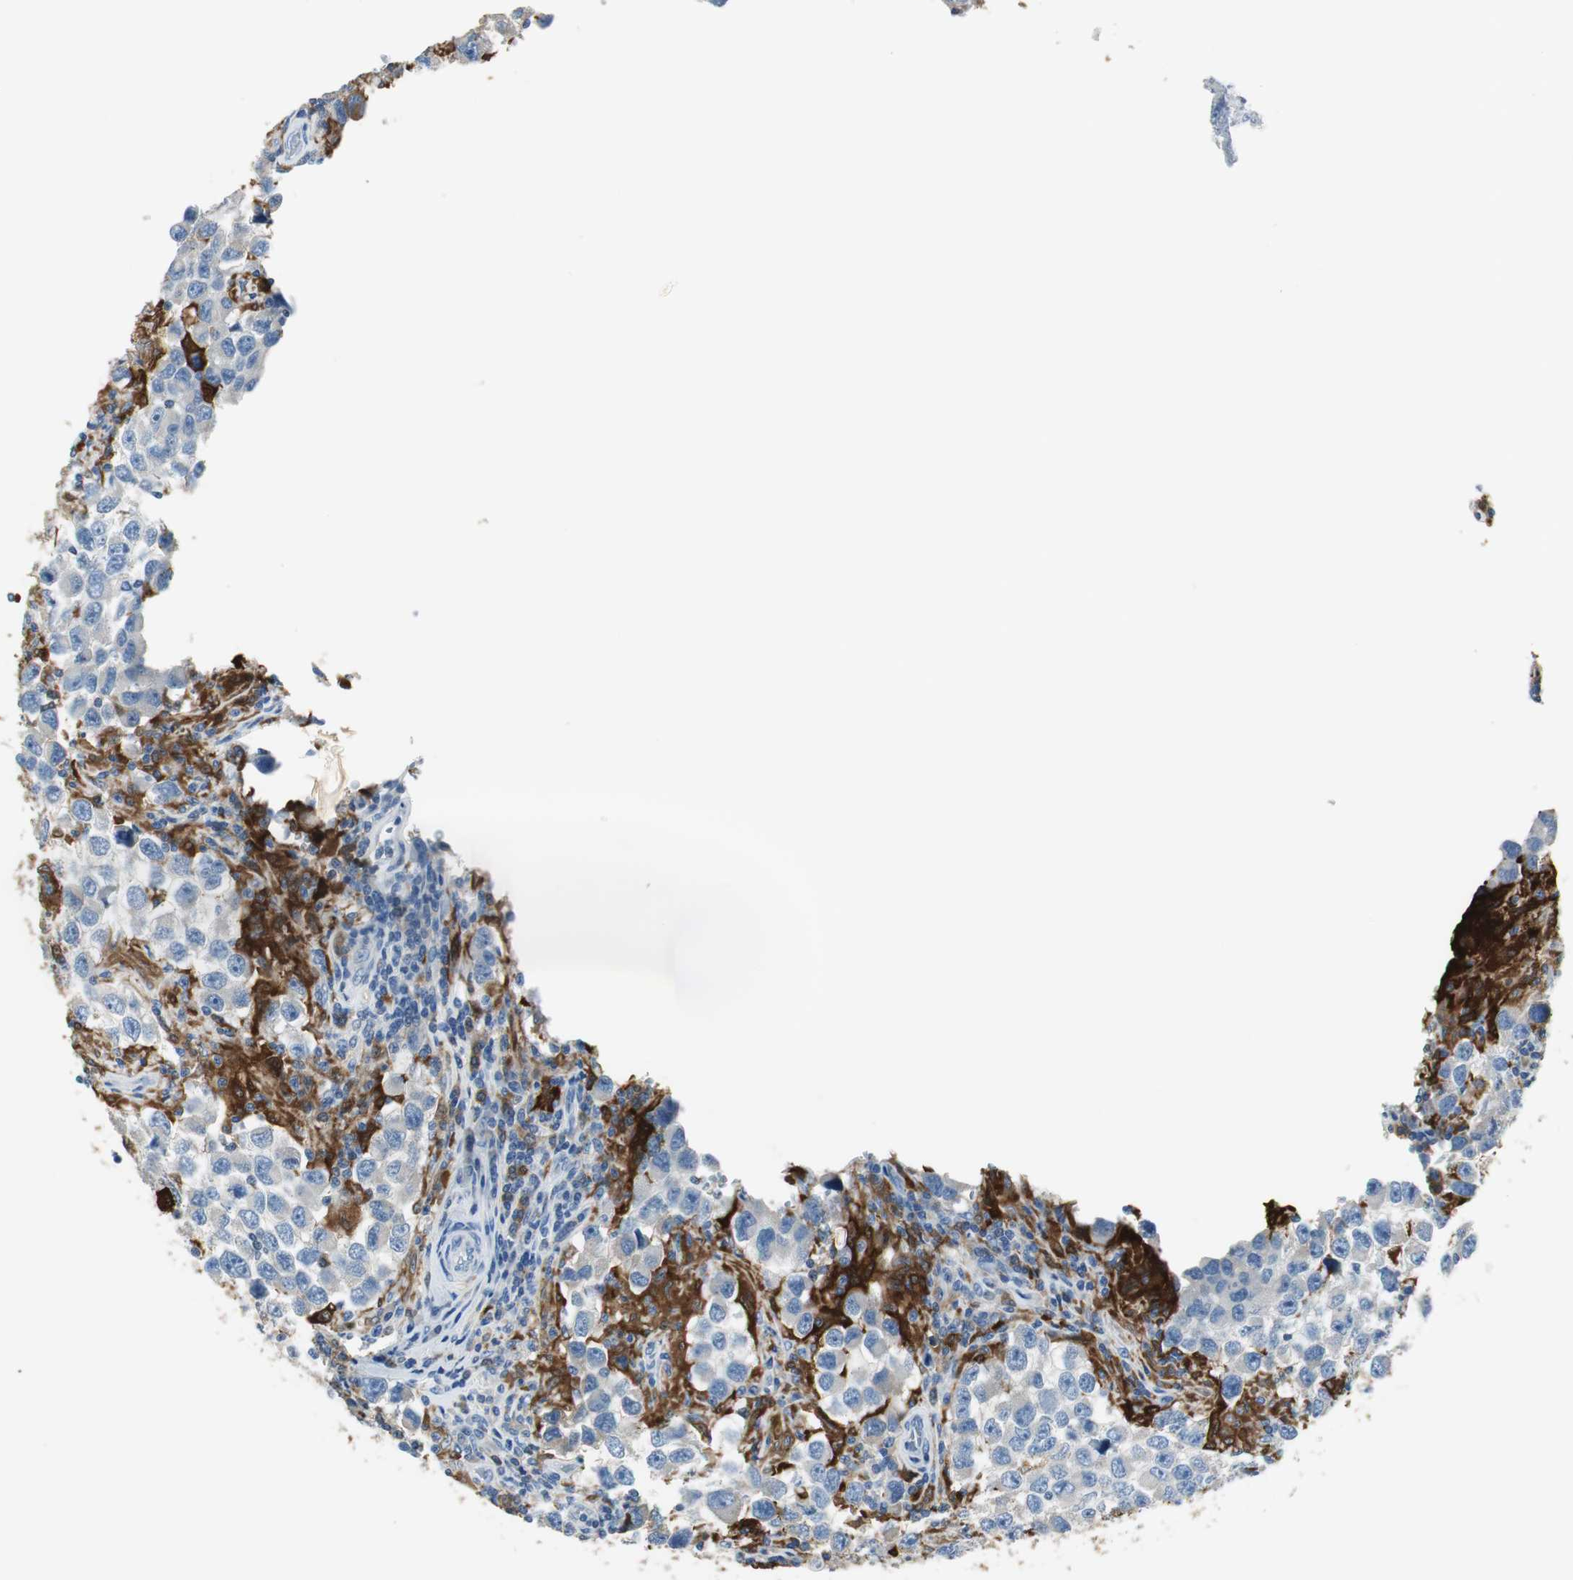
{"staining": {"intensity": "negative", "quantity": "none", "location": "none"}, "tissue": "testis cancer", "cell_type": "Tumor cells", "image_type": "cancer", "snomed": [{"axis": "morphology", "description": "Carcinoma, Embryonal, NOS"}, {"axis": "topography", "description": "Testis"}], "caption": "Immunohistochemistry (IHC) micrograph of neoplastic tissue: testis embryonal carcinoma stained with DAB displays no significant protein expression in tumor cells. (DAB (3,3'-diaminobenzidine) immunohistochemistry (IHC) visualized using brightfield microscopy, high magnification).", "gene": "FBP1", "patient": {"sex": "male", "age": 21}}